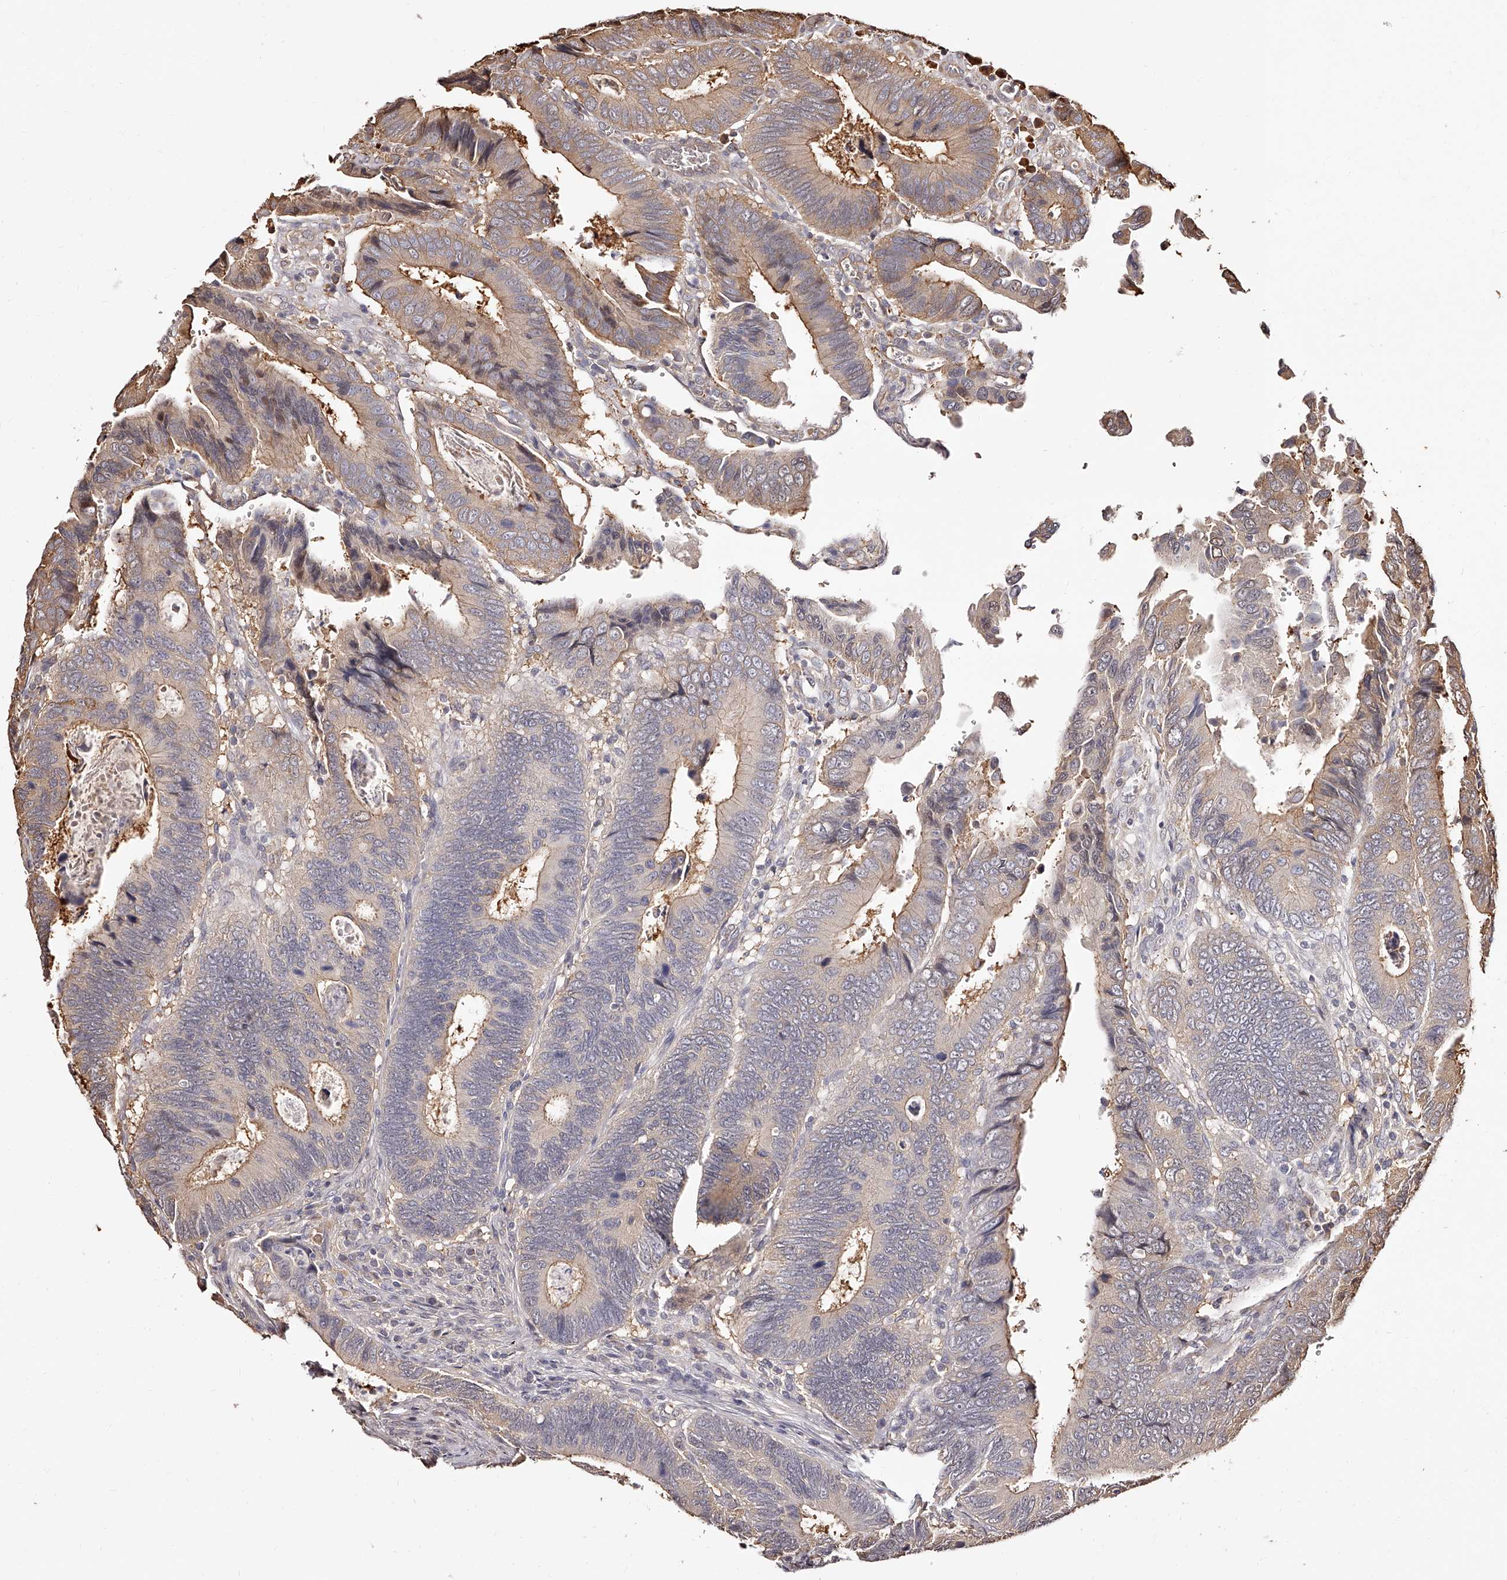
{"staining": {"intensity": "moderate", "quantity": "25%-75%", "location": "cytoplasmic/membranous"}, "tissue": "colorectal cancer", "cell_type": "Tumor cells", "image_type": "cancer", "snomed": [{"axis": "morphology", "description": "Adenocarcinoma, NOS"}, {"axis": "topography", "description": "Colon"}], "caption": "Approximately 25%-75% of tumor cells in colorectal cancer (adenocarcinoma) display moderate cytoplasmic/membranous protein expression as visualized by brown immunohistochemical staining.", "gene": "ZNF582", "patient": {"sex": "male", "age": 72}}